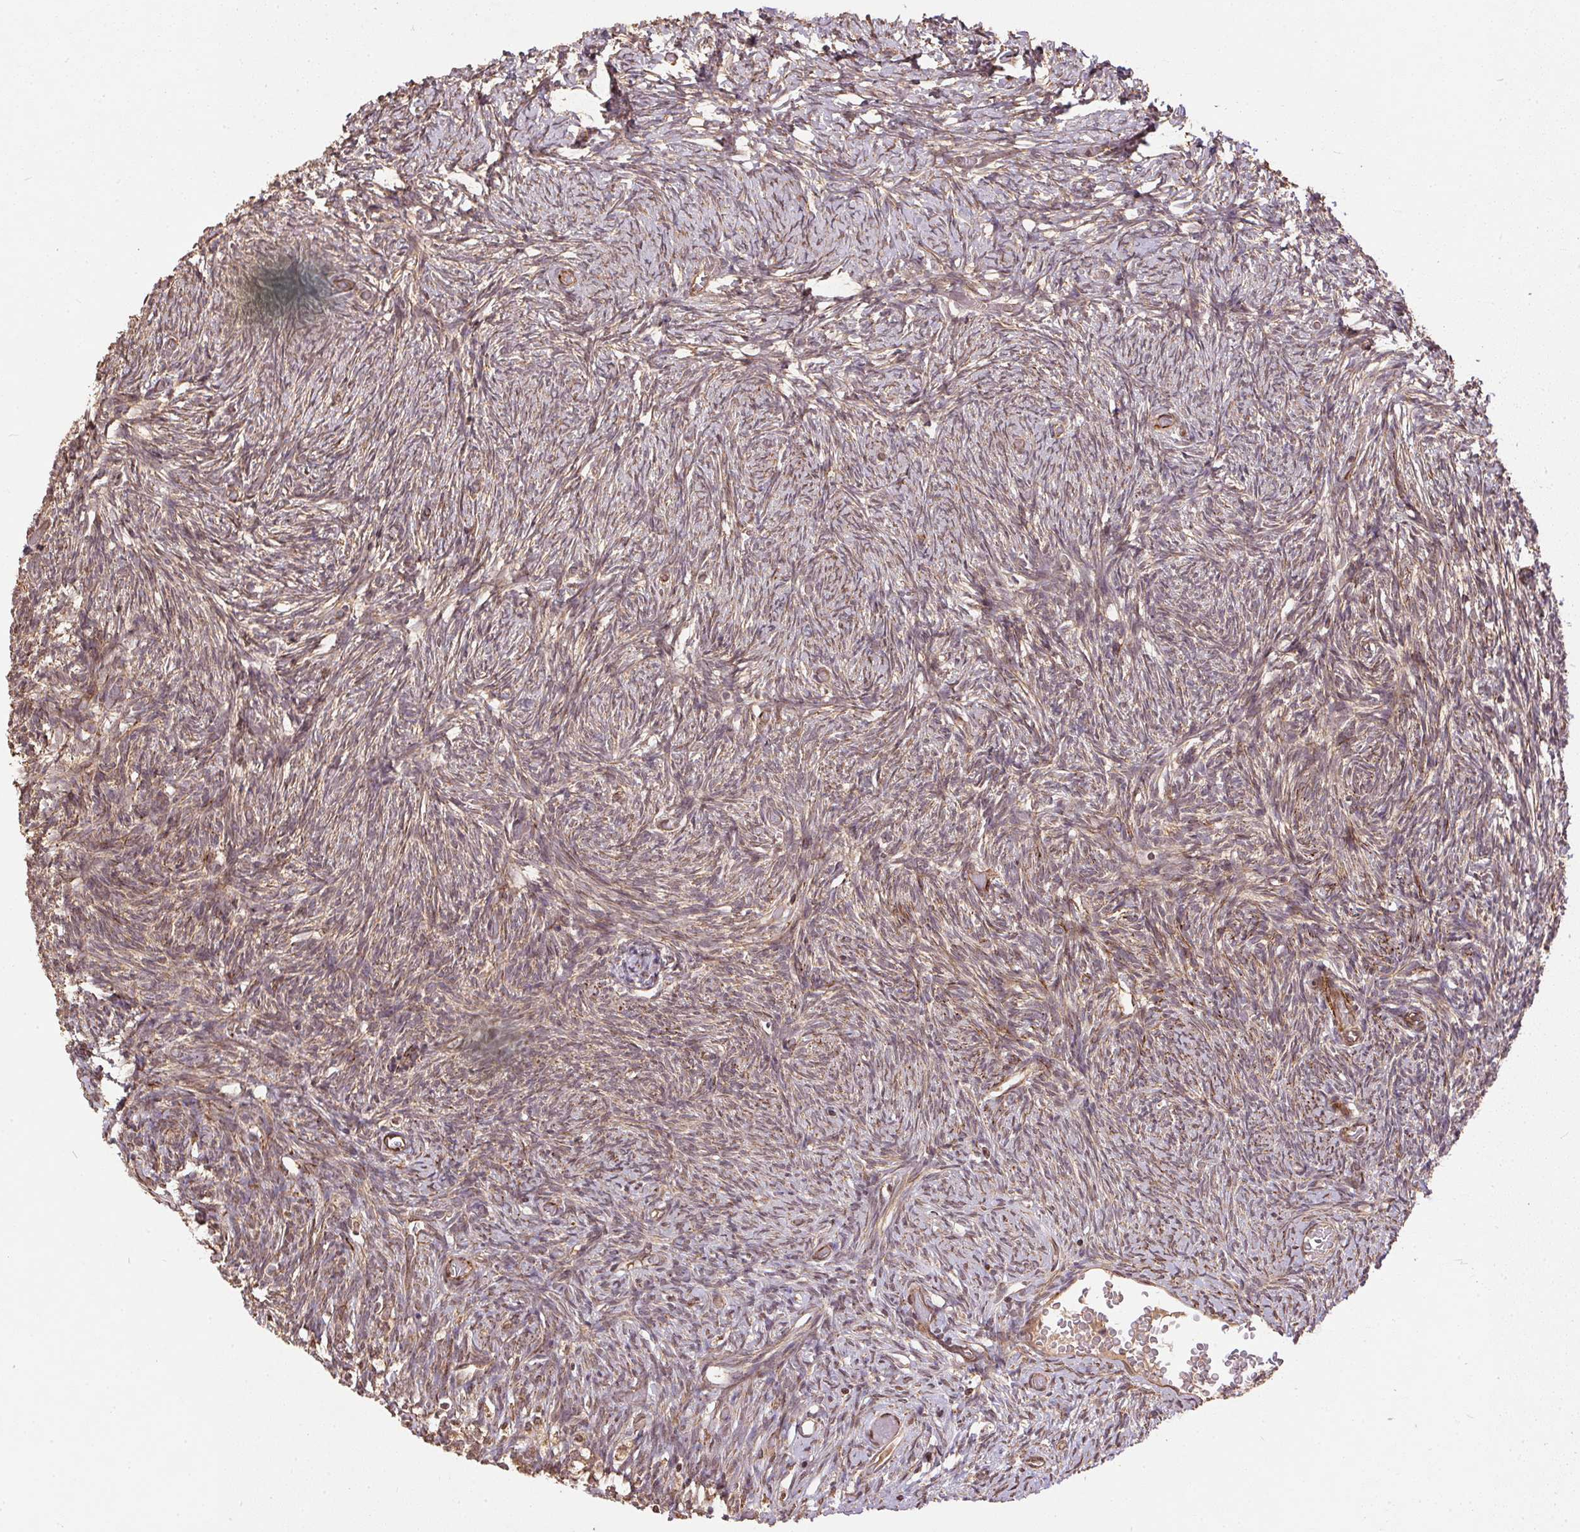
{"staining": {"intensity": "weak", "quantity": ">75%", "location": "cytoplasmic/membranous"}, "tissue": "ovary", "cell_type": "Follicle cells", "image_type": "normal", "snomed": [{"axis": "morphology", "description": "Normal tissue, NOS"}, {"axis": "topography", "description": "Ovary"}], "caption": "Immunohistochemistry (IHC) image of benign human ovary stained for a protein (brown), which reveals low levels of weak cytoplasmic/membranous positivity in approximately >75% of follicle cells.", "gene": "SPRED2", "patient": {"sex": "female", "age": 39}}